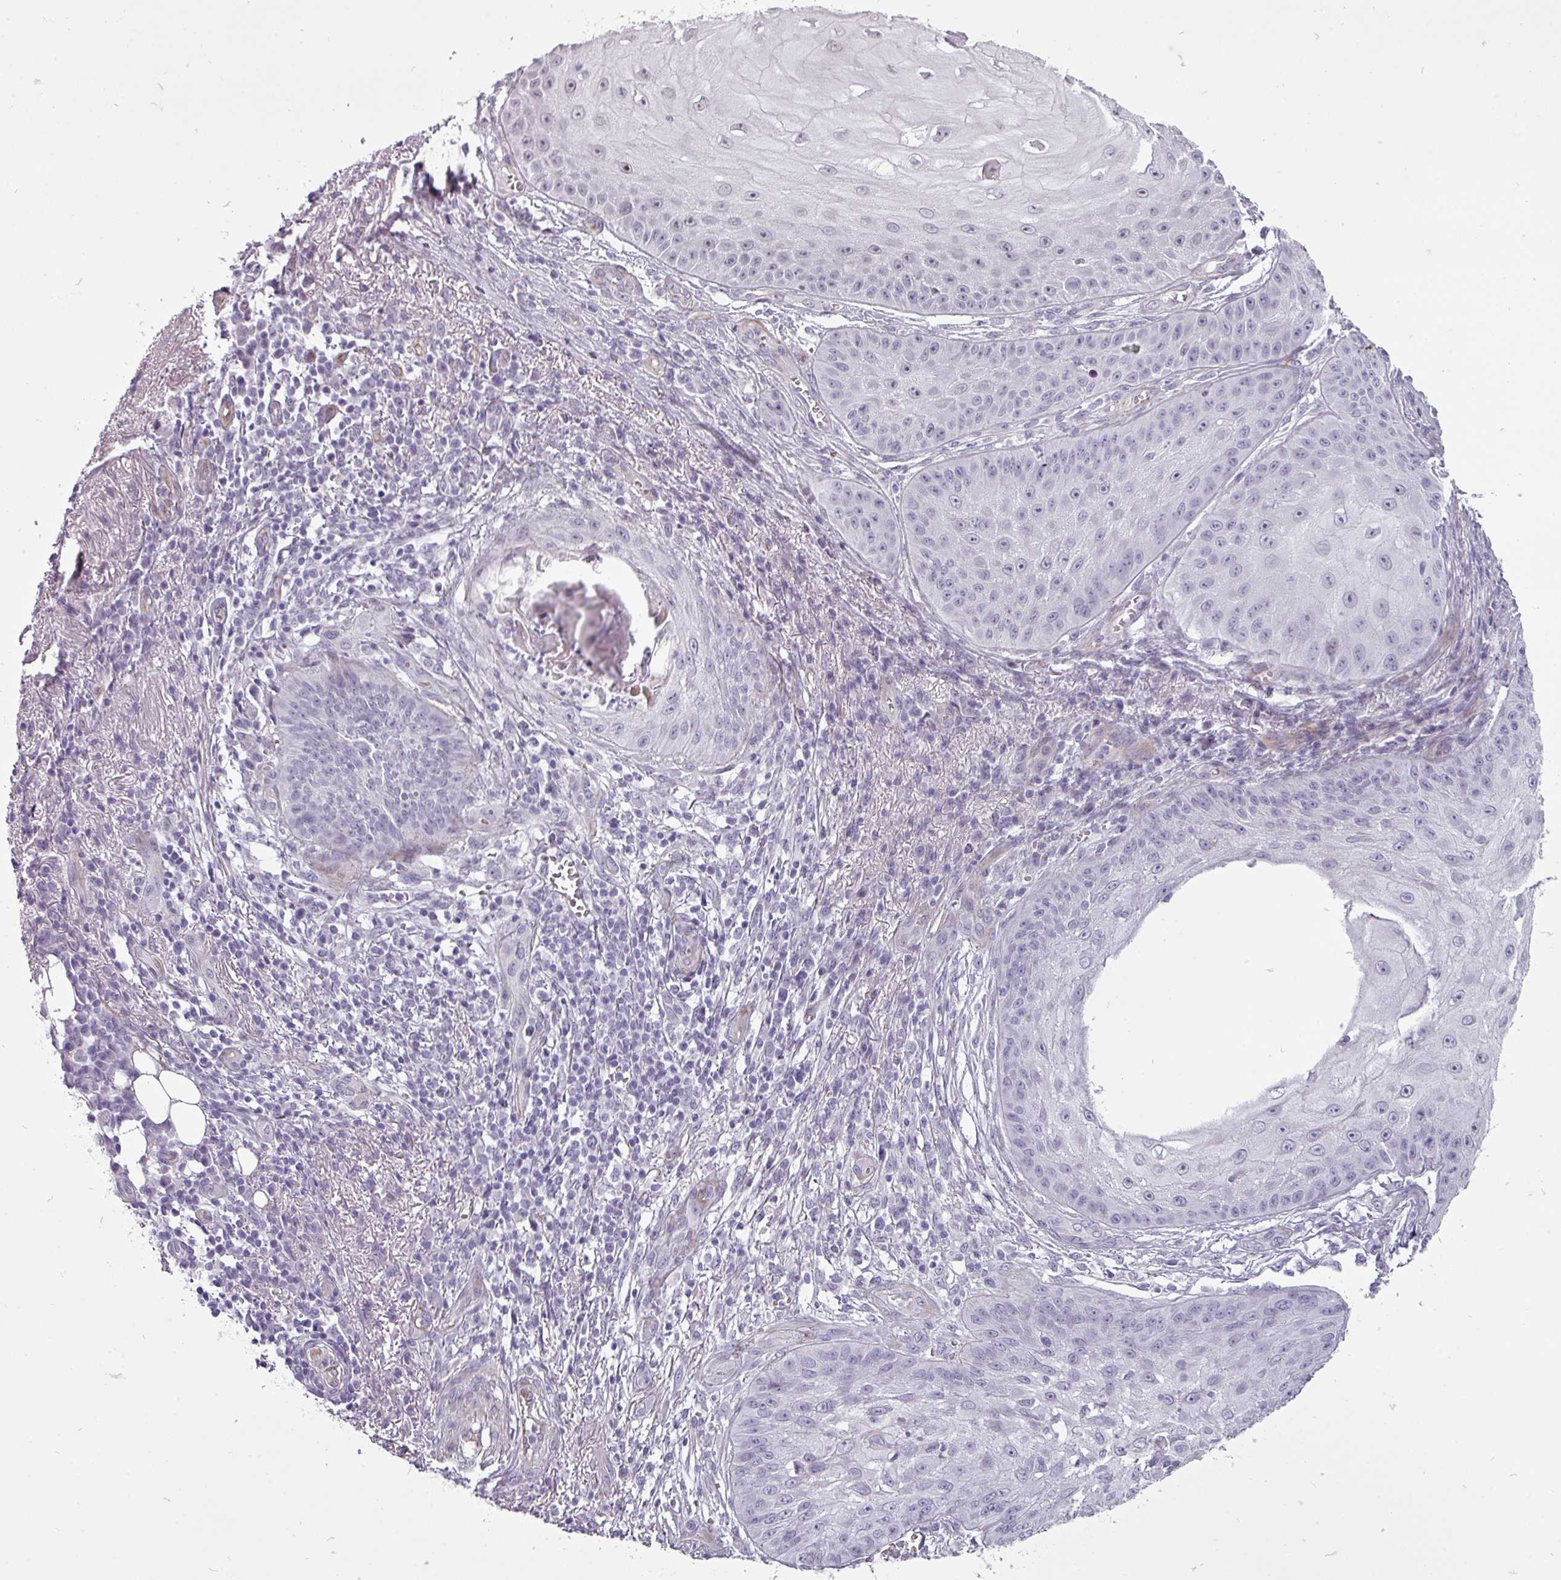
{"staining": {"intensity": "negative", "quantity": "none", "location": "none"}, "tissue": "skin cancer", "cell_type": "Tumor cells", "image_type": "cancer", "snomed": [{"axis": "morphology", "description": "Squamous cell carcinoma, NOS"}, {"axis": "topography", "description": "Skin"}], "caption": "Skin cancer (squamous cell carcinoma) stained for a protein using immunohistochemistry (IHC) shows no positivity tumor cells.", "gene": "CHRDL1", "patient": {"sex": "male", "age": 70}}